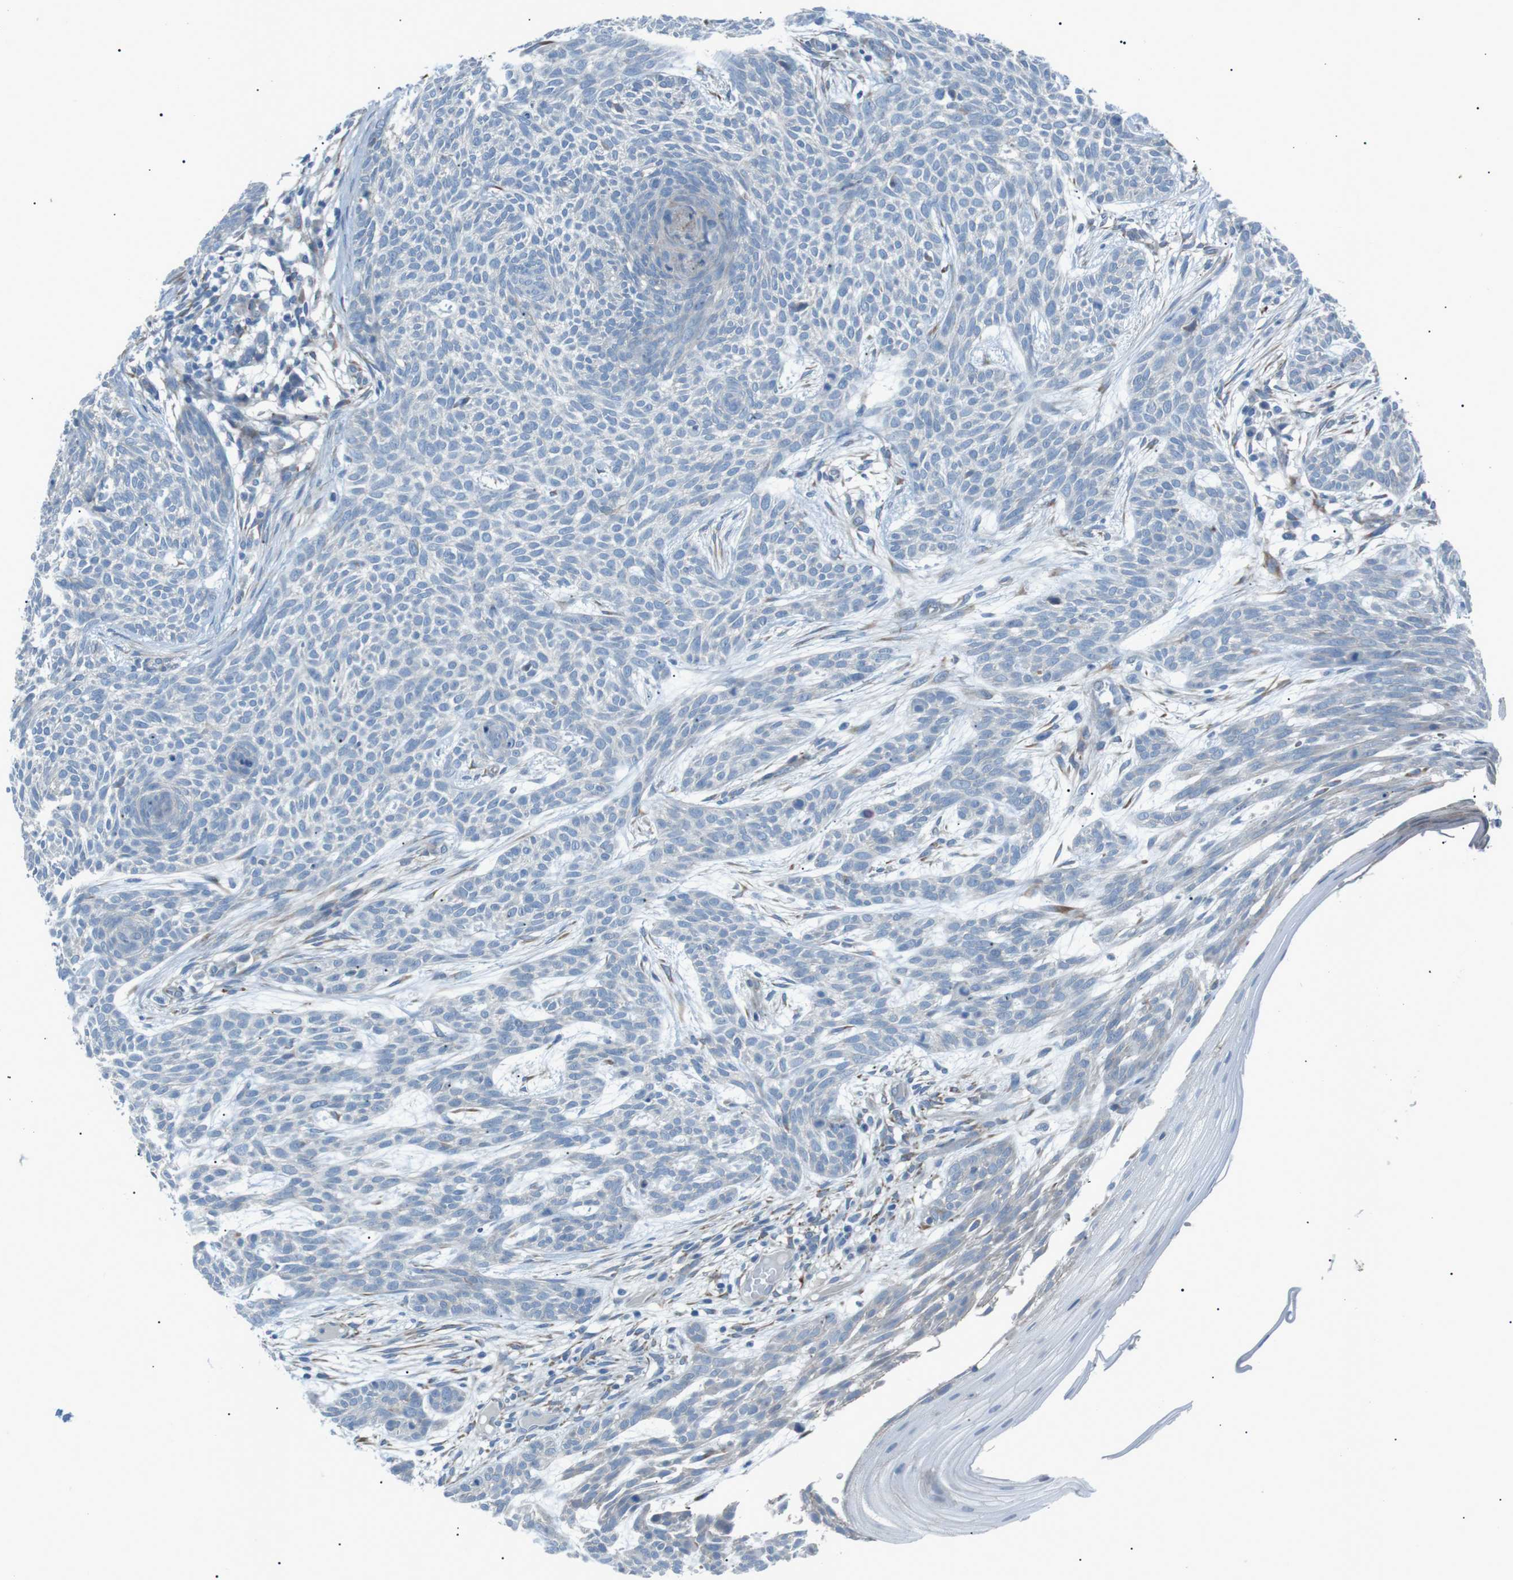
{"staining": {"intensity": "negative", "quantity": "none", "location": "none"}, "tissue": "skin cancer", "cell_type": "Tumor cells", "image_type": "cancer", "snomed": [{"axis": "morphology", "description": "Basal cell carcinoma"}, {"axis": "topography", "description": "Skin"}], "caption": "Histopathology image shows no significant protein staining in tumor cells of skin cancer (basal cell carcinoma). The staining was performed using DAB to visualize the protein expression in brown, while the nuclei were stained in blue with hematoxylin (Magnification: 20x).", "gene": "MTARC2", "patient": {"sex": "female", "age": 59}}